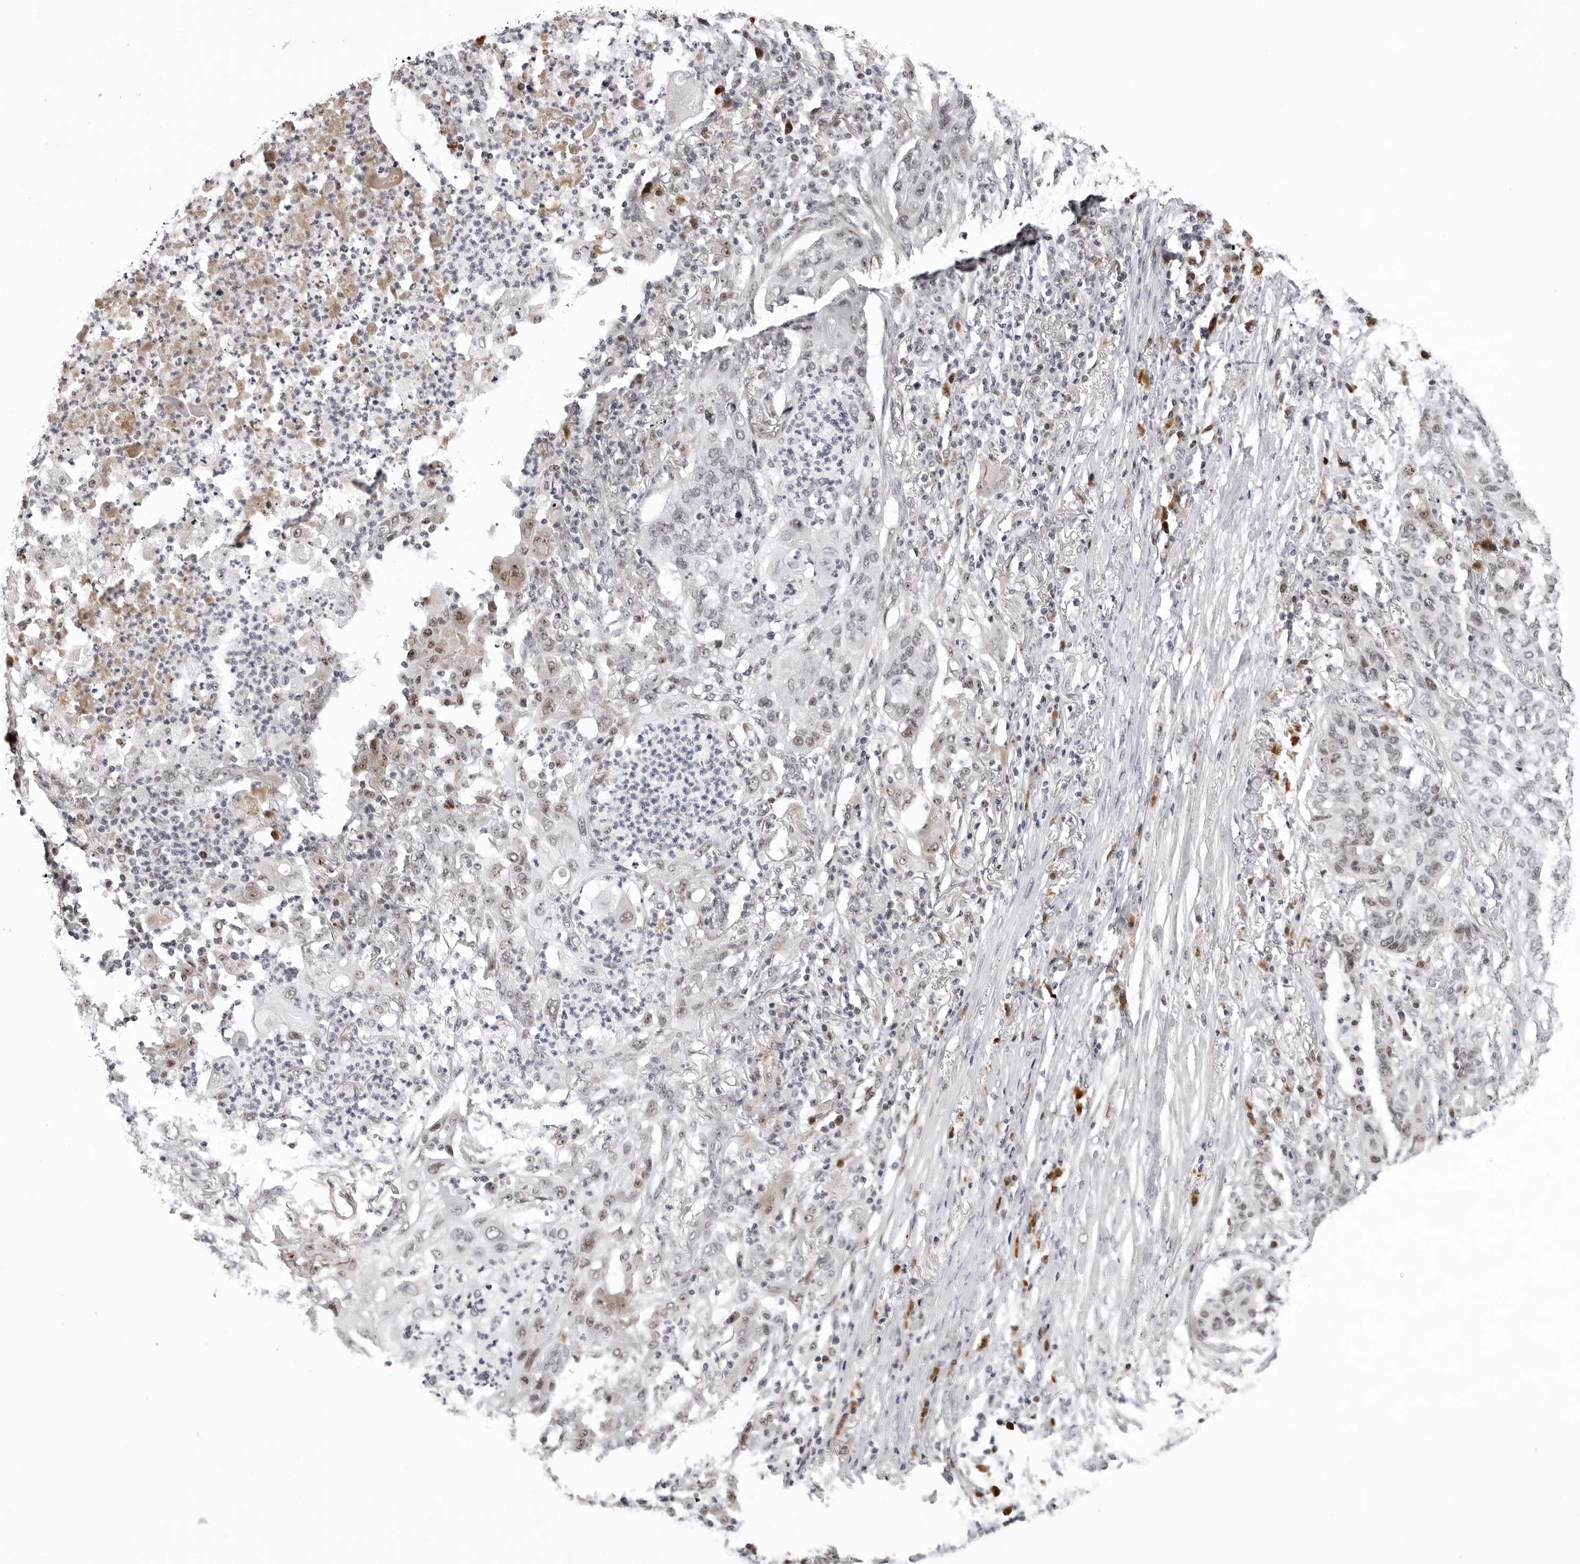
{"staining": {"intensity": "moderate", "quantity": "<25%", "location": "nuclear"}, "tissue": "lung cancer", "cell_type": "Tumor cells", "image_type": "cancer", "snomed": [{"axis": "morphology", "description": "Squamous cell carcinoma, NOS"}, {"axis": "topography", "description": "Lung"}], "caption": "An image showing moderate nuclear positivity in about <25% of tumor cells in squamous cell carcinoma (lung), as visualized by brown immunohistochemical staining.", "gene": "EXOSC10", "patient": {"sex": "female", "age": 63}}